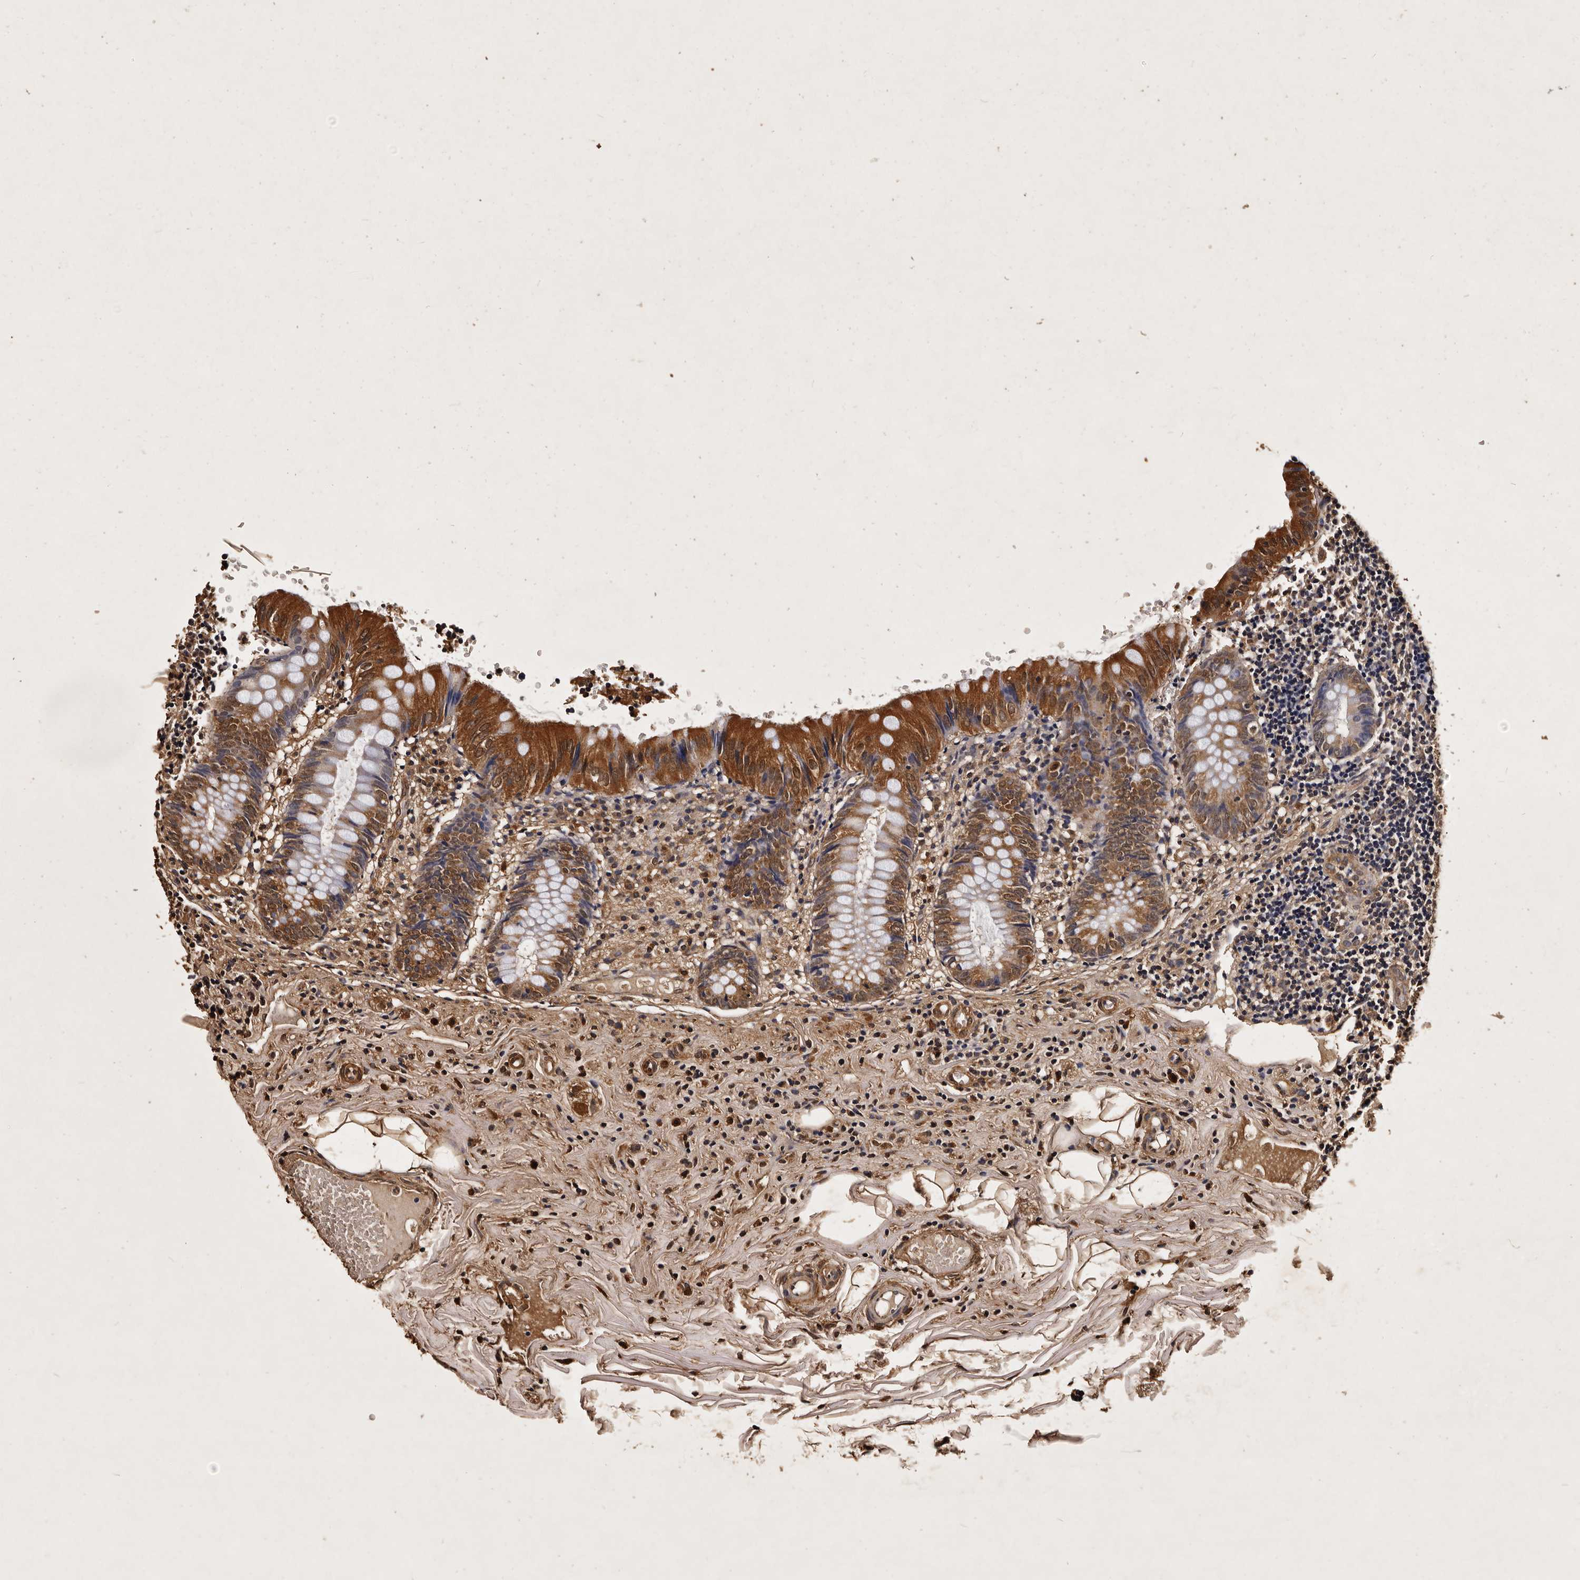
{"staining": {"intensity": "strong", "quantity": ">75%", "location": "cytoplasmic/membranous,nuclear"}, "tissue": "appendix", "cell_type": "Glandular cells", "image_type": "normal", "snomed": [{"axis": "morphology", "description": "Normal tissue, NOS"}, {"axis": "topography", "description": "Appendix"}], "caption": "Benign appendix was stained to show a protein in brown. There is high levels of strong cytoplasmic/membranous,nuclear positivity in about >75% of glandular cells. Nuclei are stained in blue.", "gene": "PARS2", "patient": {"sex": "male", "age": 8}}